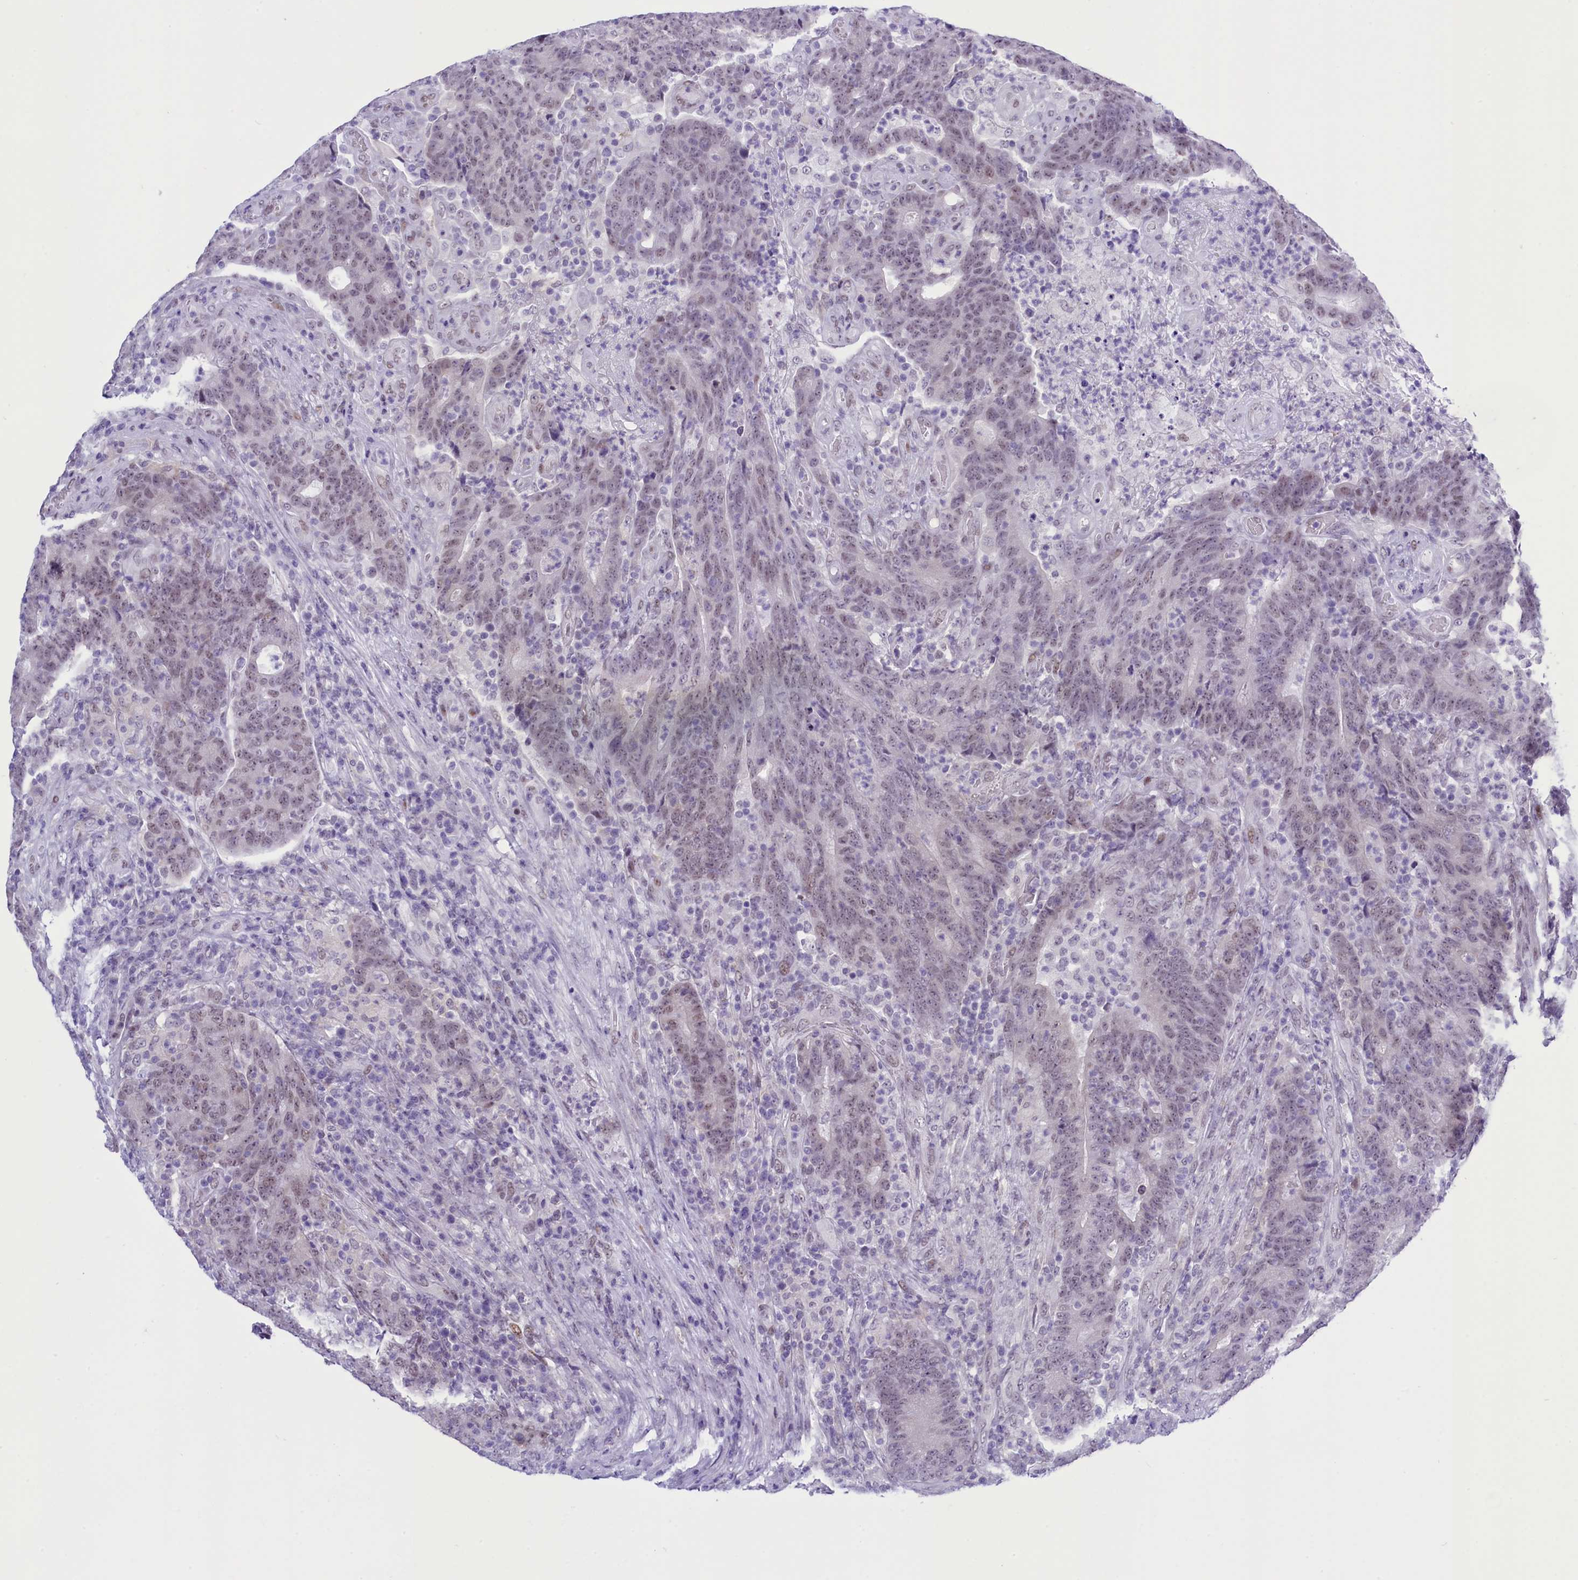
{"staining": {"intensity": "weak", "quantity": "<25%", "location": "nuclear"}, "tissue": "colorectal cancer", "cell_type": "Tumor cells", "image_type": "cancer", "snomed": [{"axis": "morphology", "description": "Adenocarcinoma, NOS"}, {"axis": "topography", "description": "Colon"}], "caption": "This is a image of immunohistochemistry staining of colorectal cancer (adenocarcinoma), which shows no staining in tumor cells. The staining was performed using DAB (3,3'-diaminobenzidine) to visualize the protein expression in brown, while the nuclei were stained in blue with hematoxylin (Magnification: 20x).", "gene": "RPS6KB1", "patient": {"sex": "female", "age": 75}}